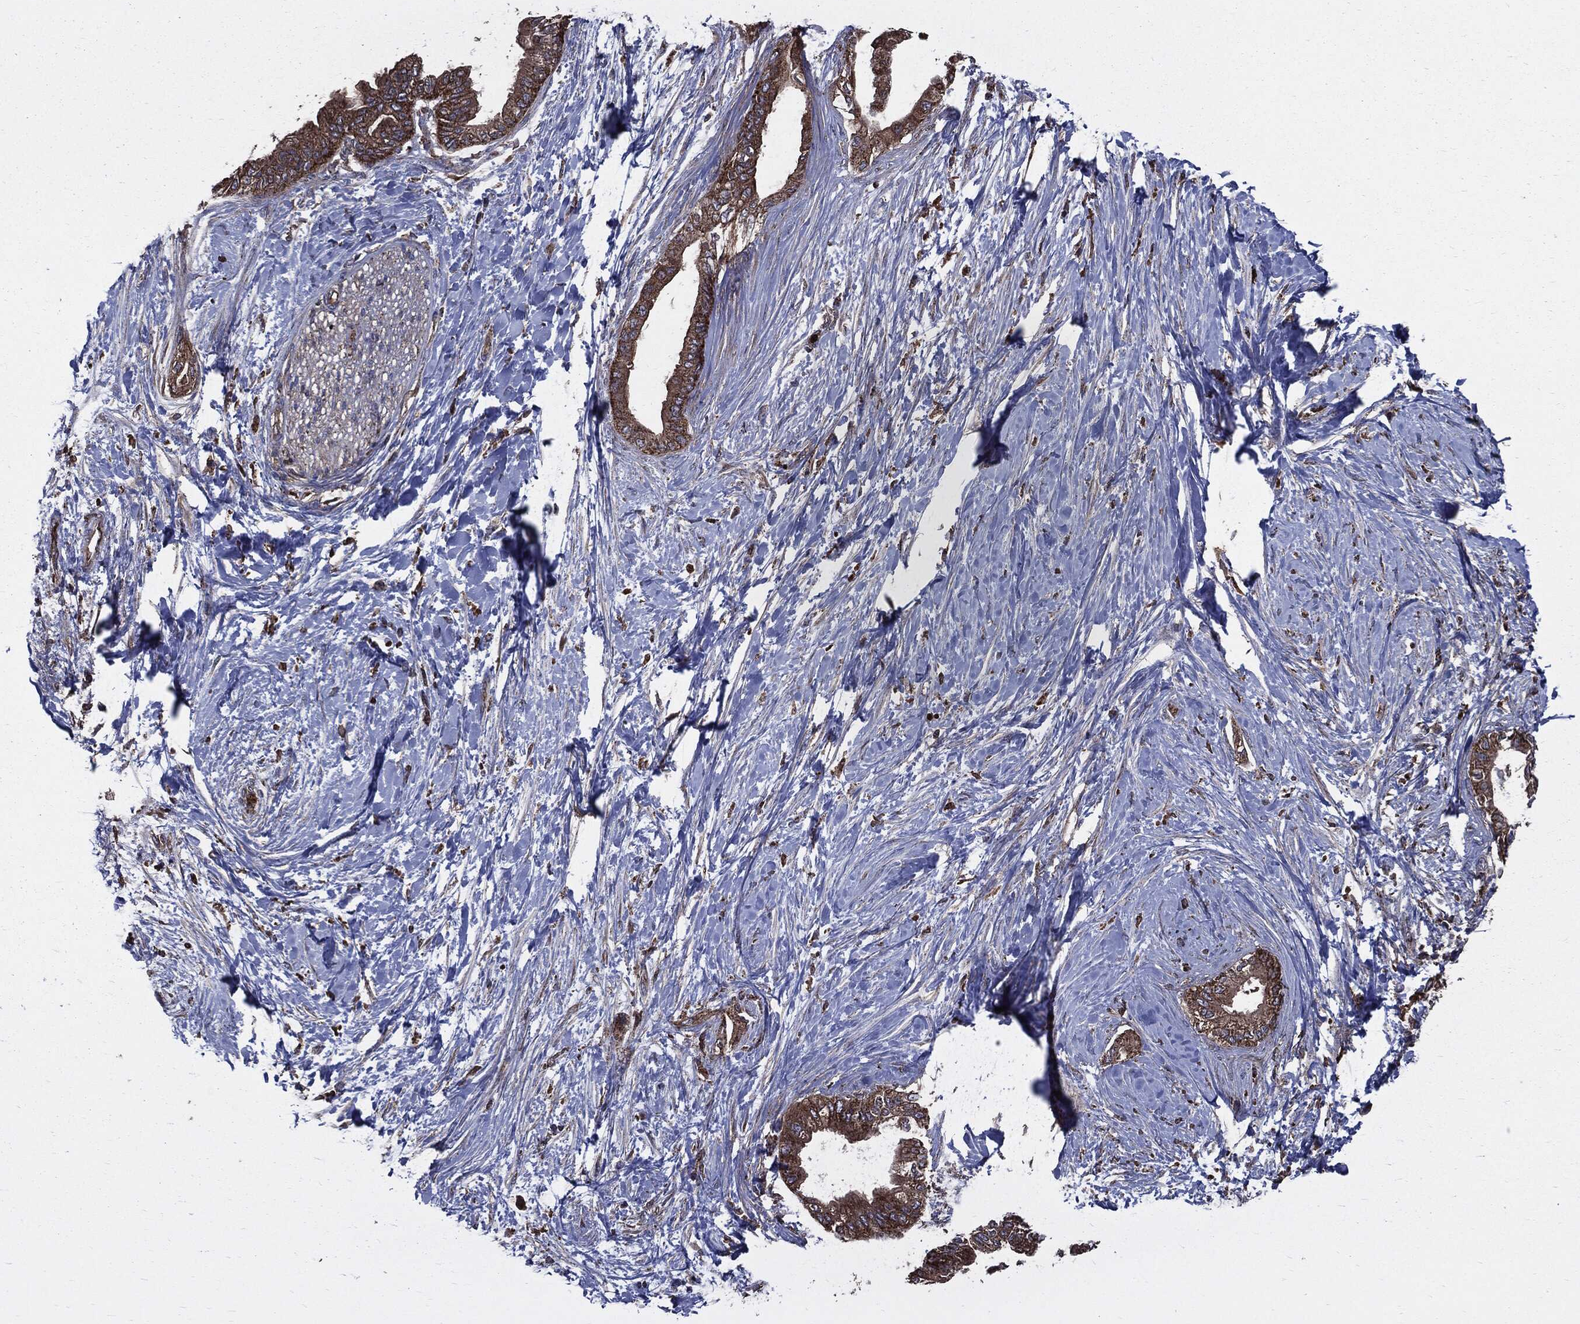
{"staining": {"intensity": "moderate", "quantity": ">75%", "location": "cytoplasmic/membranous"}, "tissue": "pancreatic cancer", "cell_type": "Tumor cells", "image_type": "cancer", "snomed": [{"axis": "morphology", "description": "Normal tissue, NOS"}, {"axis": "morphology", "description": "Adenocarcinoma, NOS"}, {"axis": "topography", "description": "Pancreas"}, {"axis": "topography", "description": "Duodenum"}], "caption": "Pancreatic cancer (adenocarcinoma) stained with DAB IHC shows medium levels of moderate cytoplasmic/membranous positivity in approximately >75% of tumor cells. (Stains: DAB (3,3'-diaminobenzidine) in brown, nuclei in blue, Microscopy: brightfield microscopy at high magnification).", "gene": "PDCD6IP", "patient": {"sex": "female", "age": 60}}